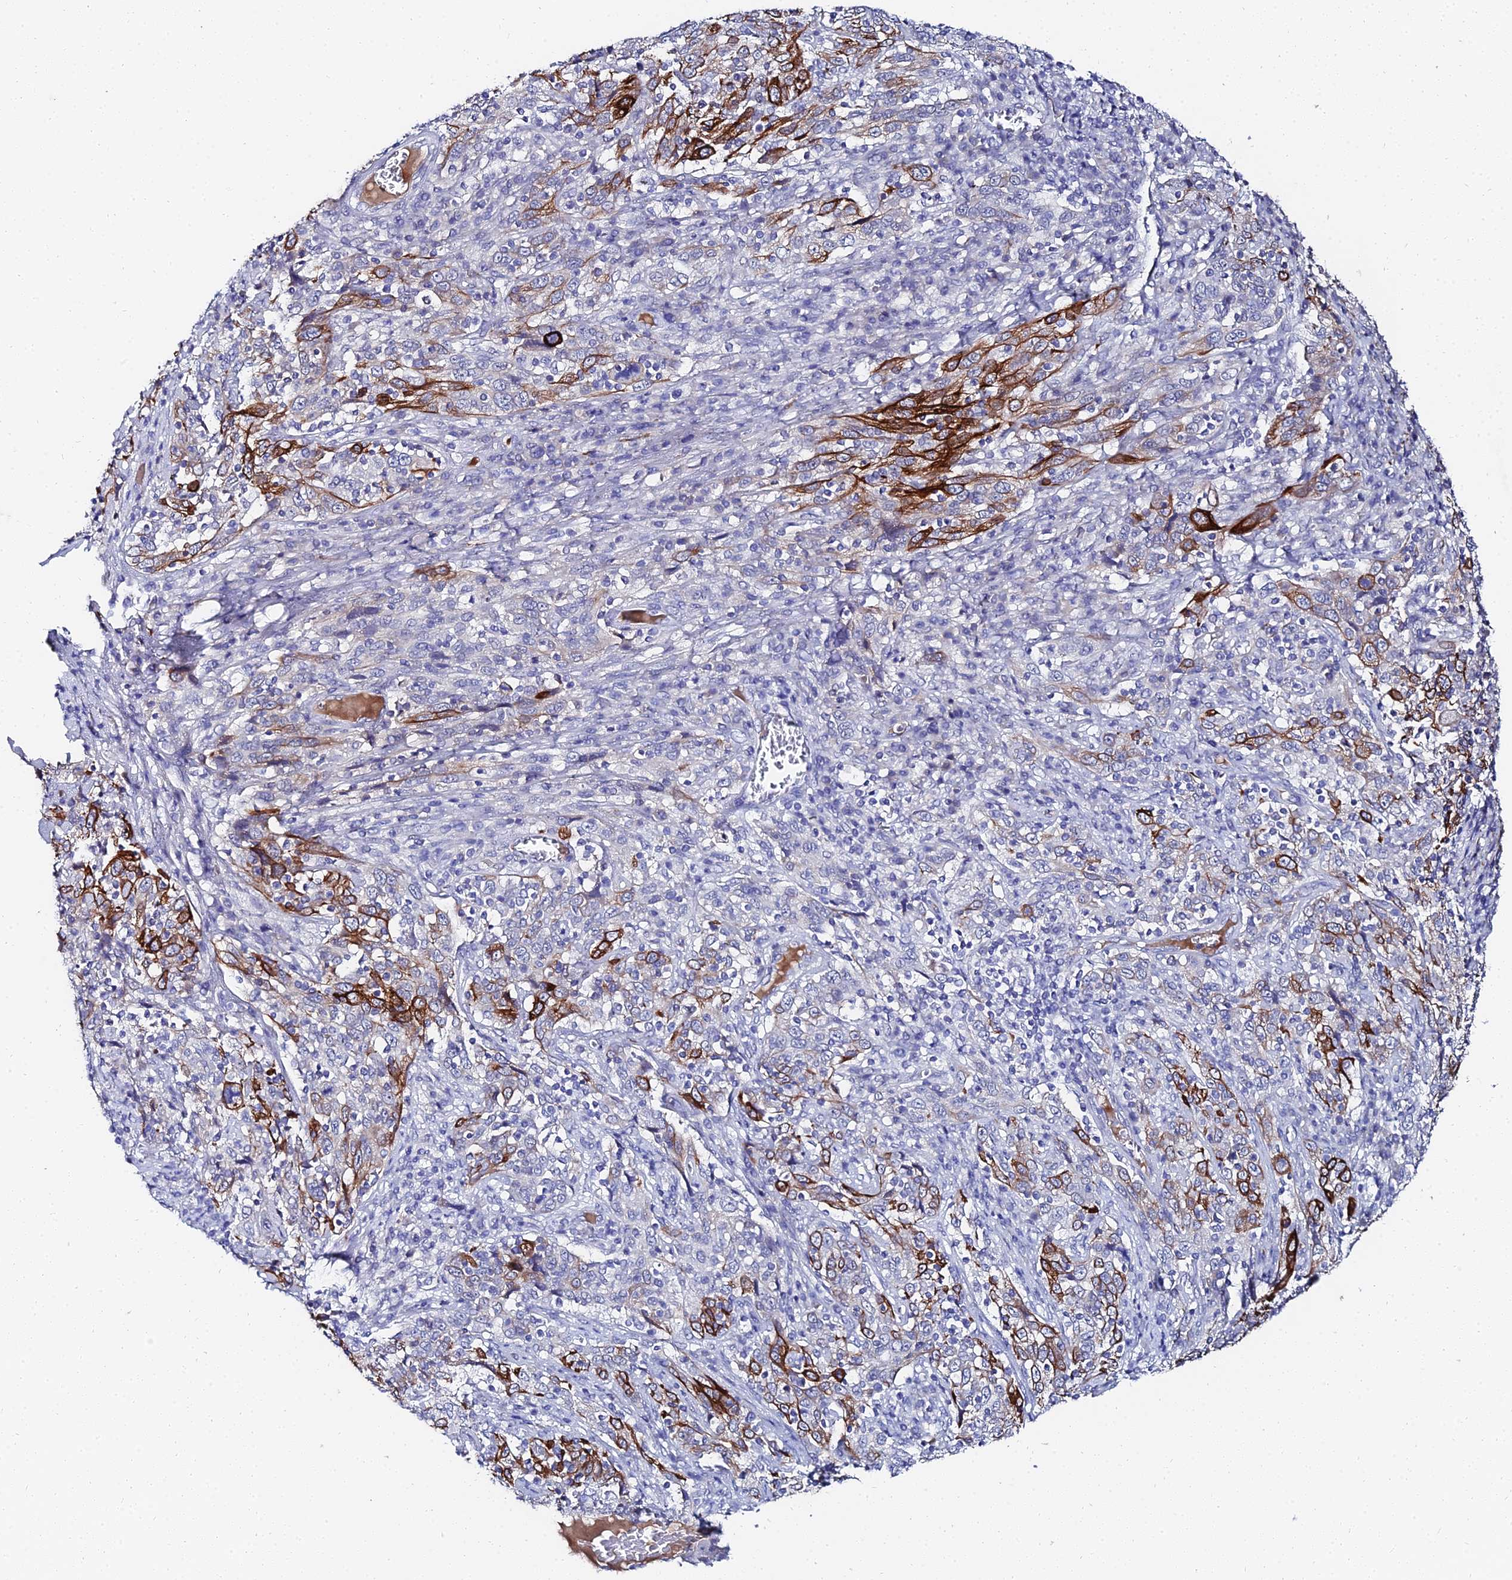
{"staining": {"intensity": "strong", "quantity": "25%-75%", "location": "cytoplasmic/membranous"}, "tissue": "cervical cancer", "cell_type": "Tumor cells", "image_type": "cancer", "snomed": [{"axis": "morphology", "description": "Squamous cell carcinoma, NOS"}, {"axis": "topography", "description": "Cervix"}], "caption": "Immunohistochemical staining of human squamous cell carcinoma (cervical) demonstrates high levels of strong cytoplasmic/membranous protein positivity in approximately 25%-75% of tumor cells.", "gene": "KRT17", "patient": {"sex": "female", "age": 46}}